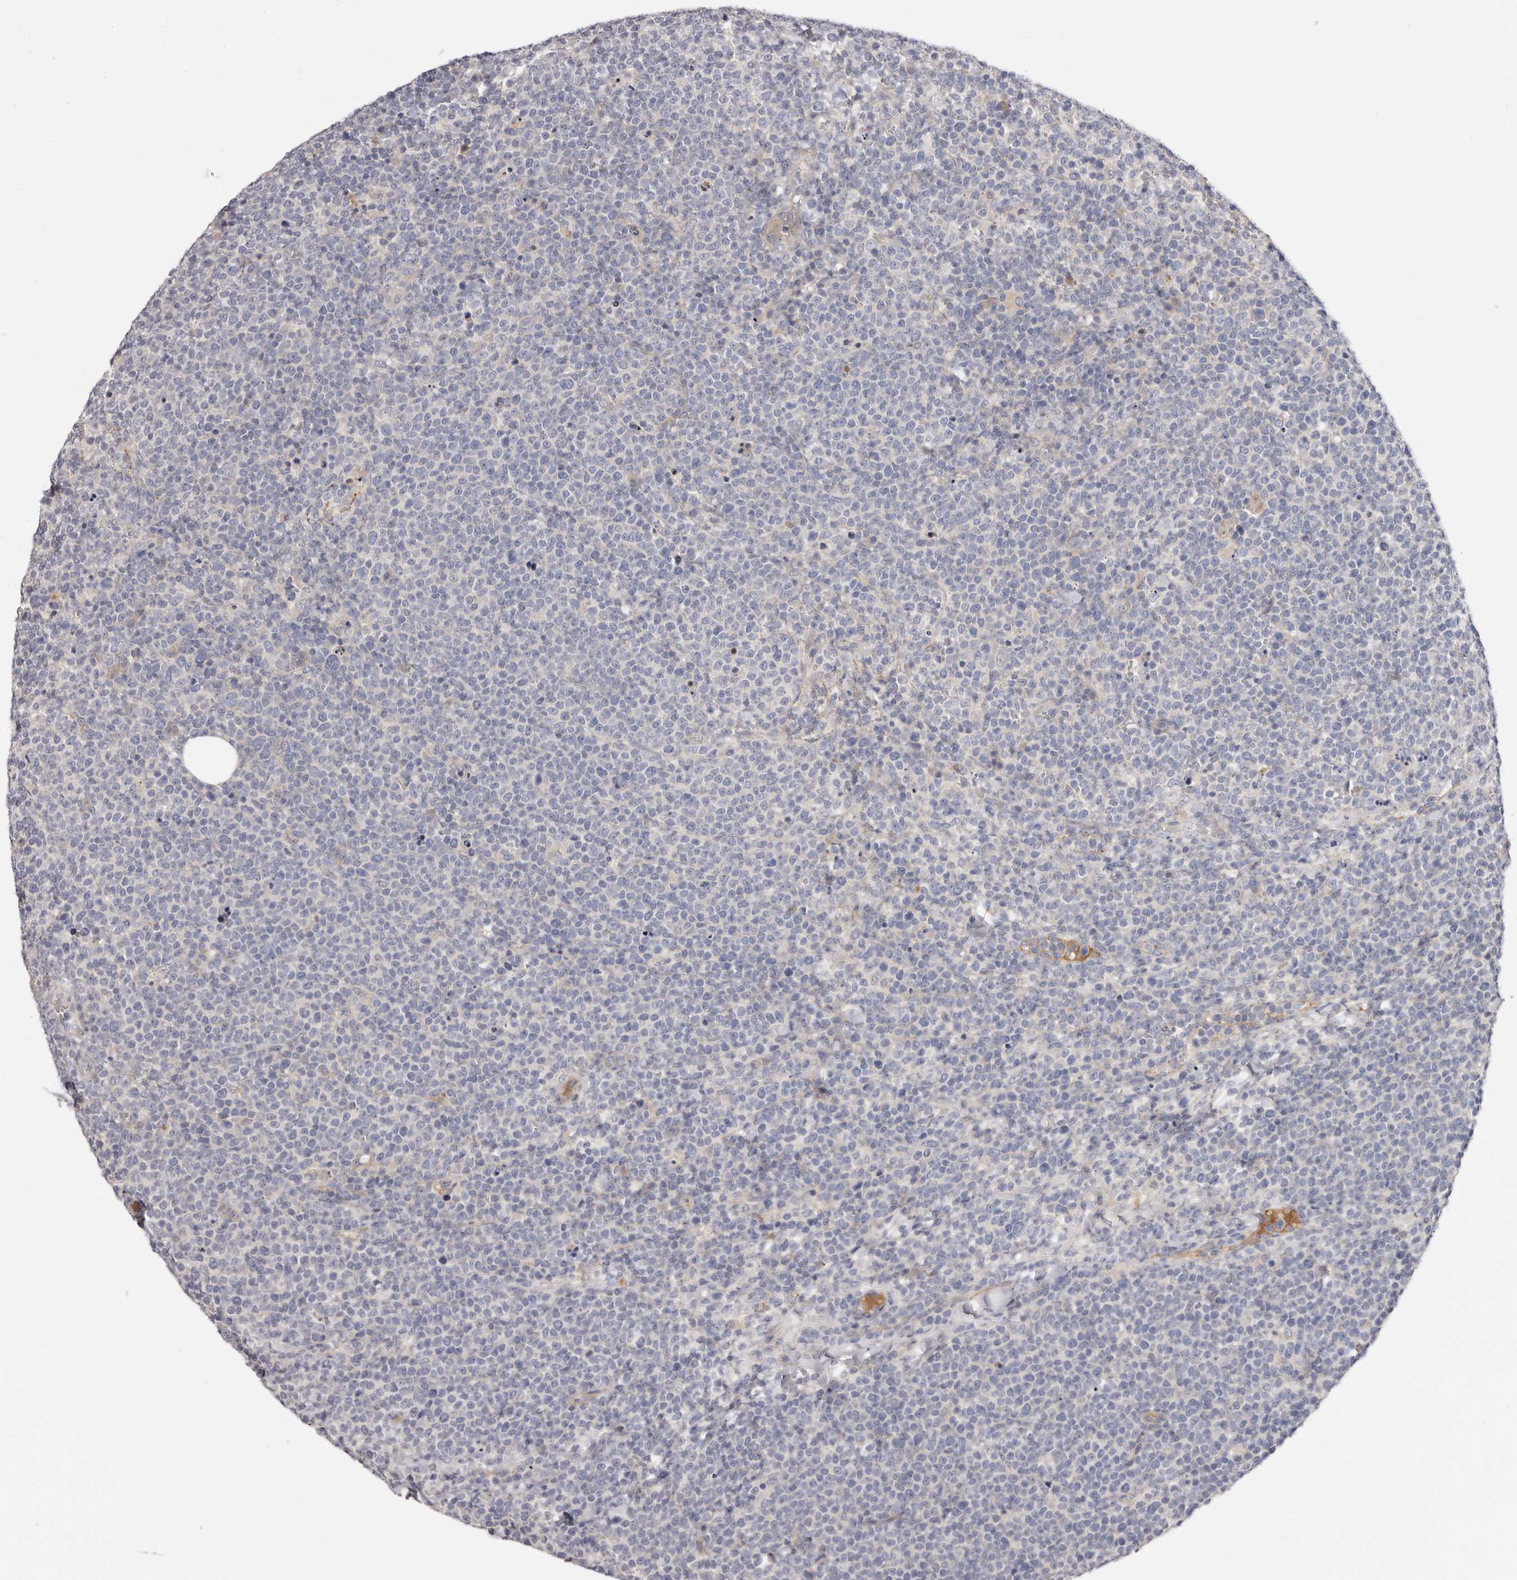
{"staining": {"intensity": "negative", "quantity": "none", "location": "none"}, "tissue": "lymphoma", "cell_type": "Tumor cells", "image_type": "cancer", "snomed": [{"axis": "morphology", "description": "Malignant lymphoma, non-Hodgkin's type, High grade"}, {"axis": "topography", "description": "Lymph node"}], "caption": "IHC of lymphoma reveals no staining in tumor cells.", "gene": "STK16", "patient": {"sex": "male", "age": 61}}